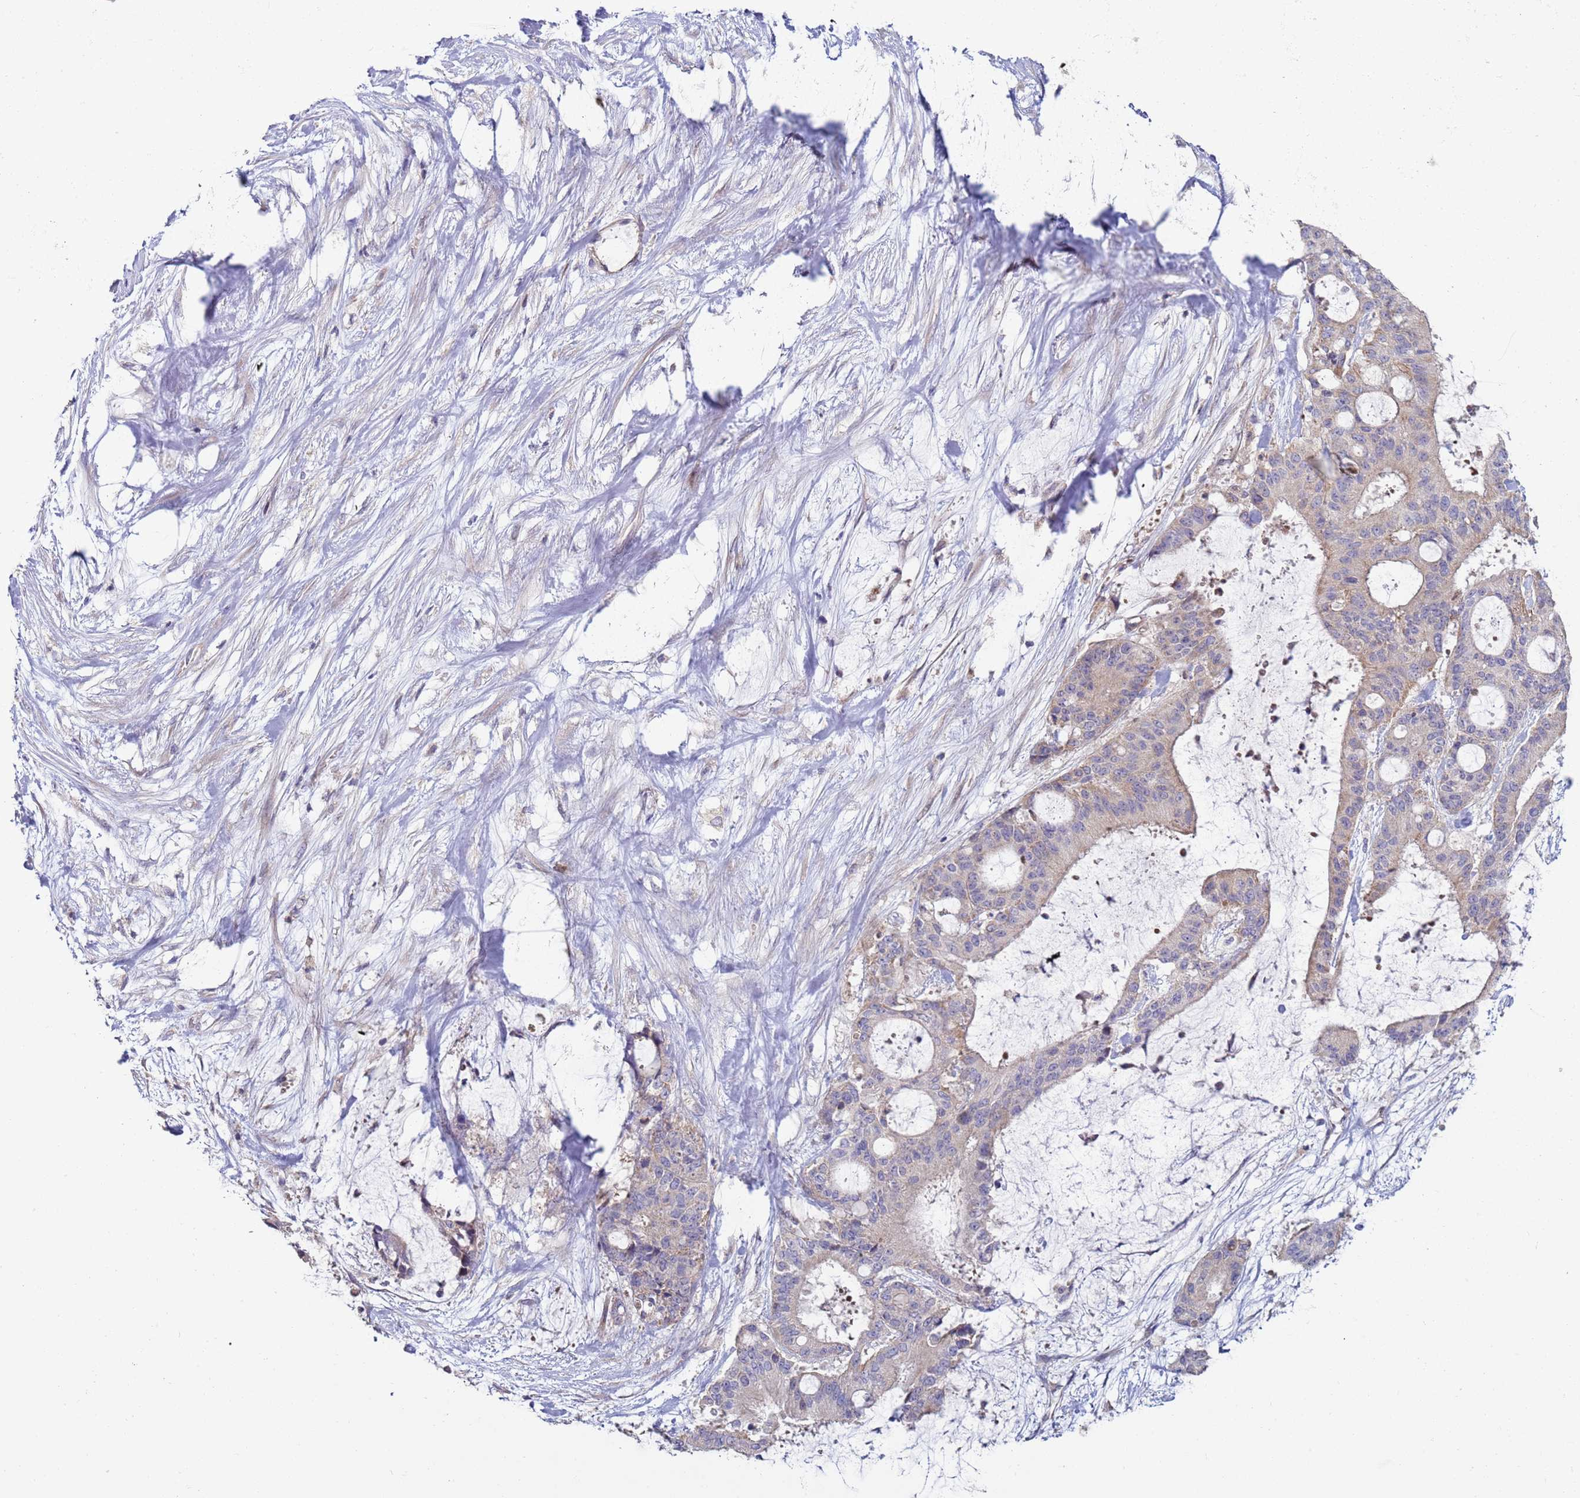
{"staining": {"intensity": "weak", "quantity": "<25%", "location": "cytoplasmic/membranous"}, "tissue": "liver cancer", "cell_type": "Tumor cells", "image_type": "cancer", "snomed": [{"axis": "morphology", "description": "Normal tissue, NOS"}, {"axis": "morphology", "description": "Cholangiocarcinoma"}, {"axis": "topography", "description": "Liver"}, {"axis": "topography", "description": "Peripheral nerve tissue"}], "caption": "Immunohistochemistry (IHC) photomicrograph of neoplastic tissue: human cholangiocarcinoma (liver) stained with DAB (3,3'-diaminobenzidine) displays no significant protein expression in tumor cells.", "gene": "DIP2B", "patient": {"sex": "female", "age": 73}}